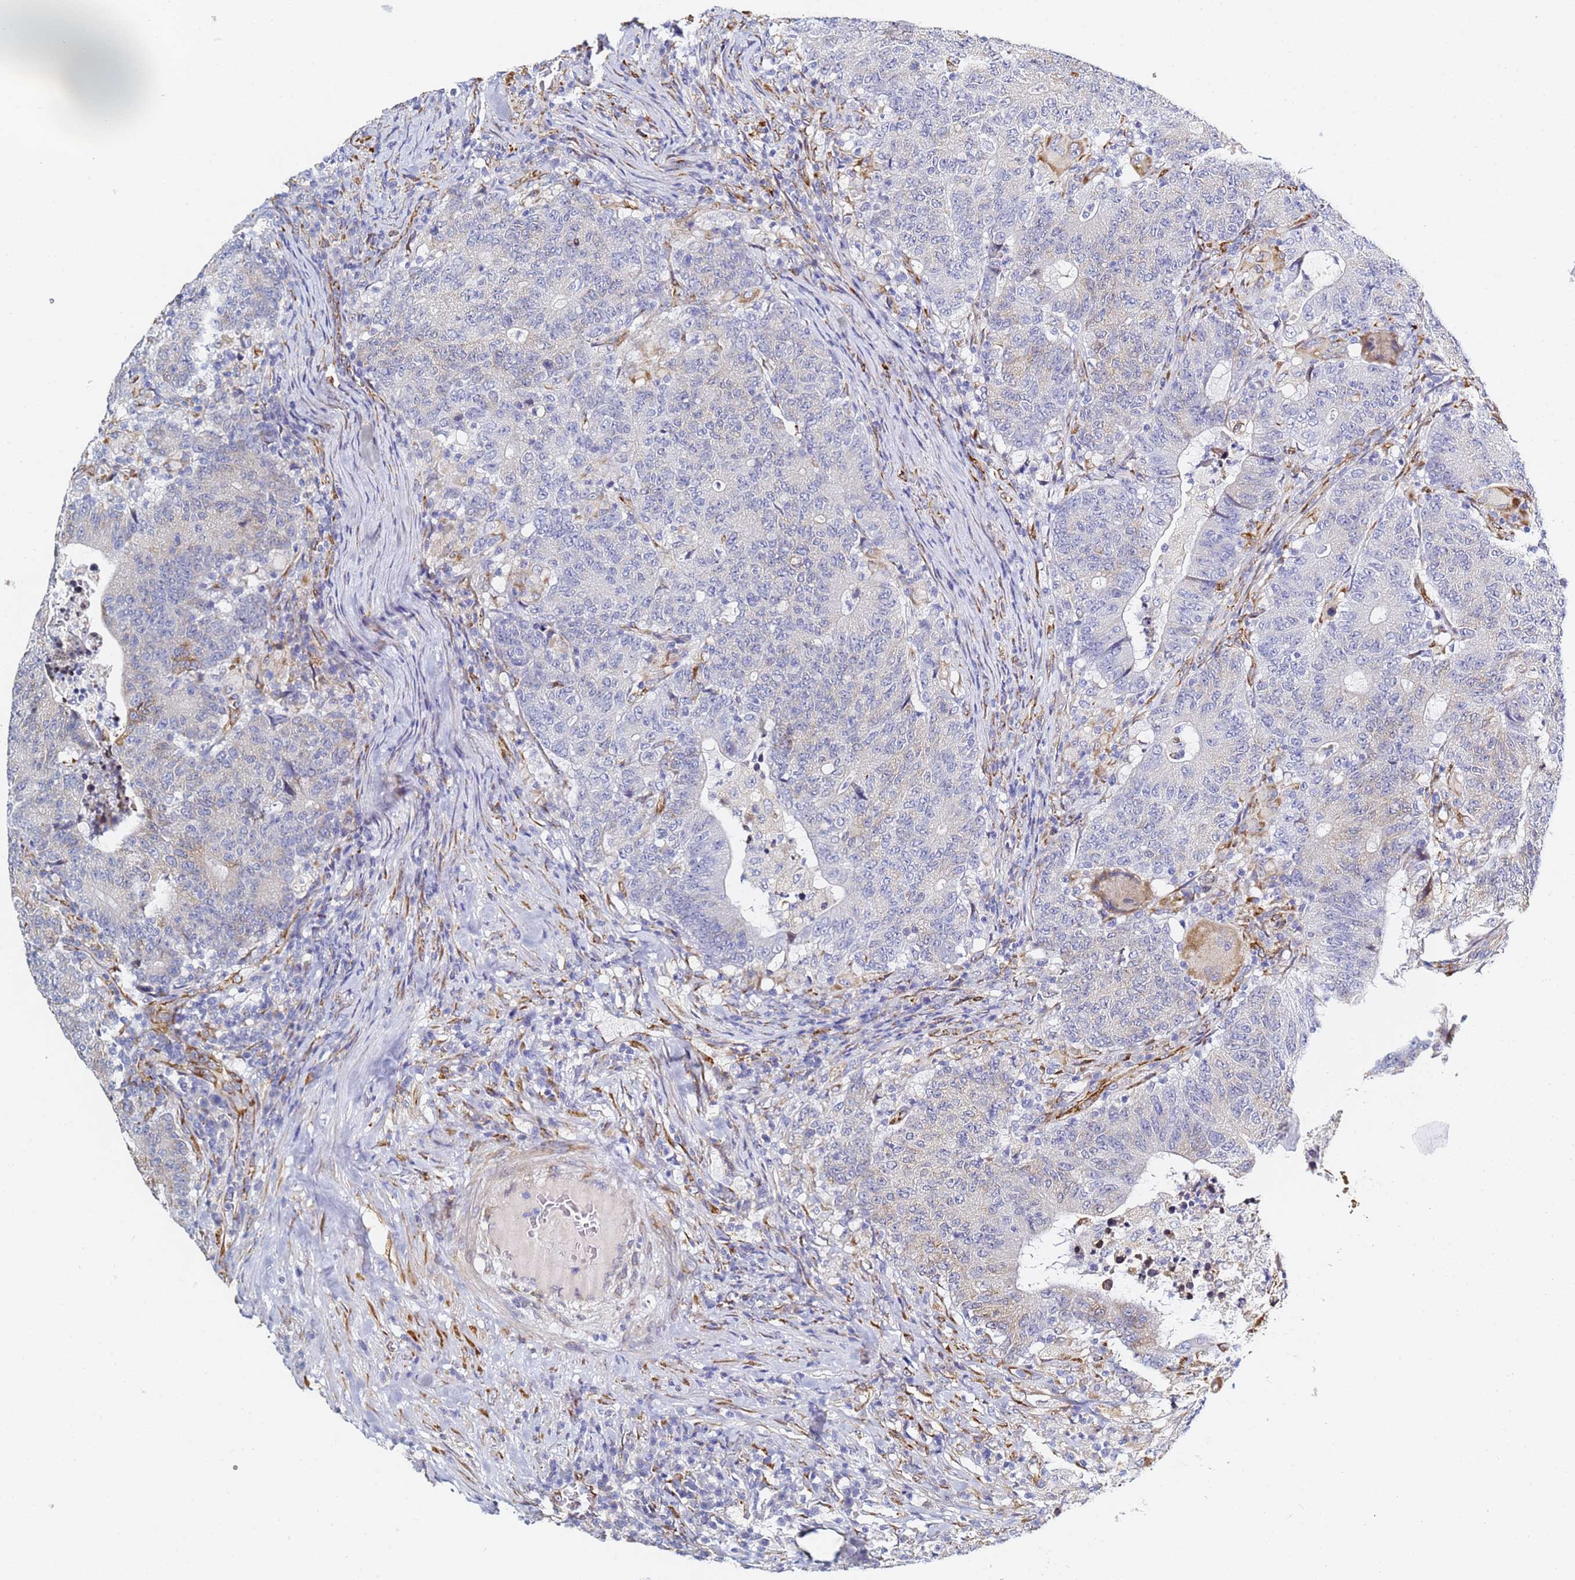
{"staining": {"intensity": "negative", "quantity": "none", "location": "none"}, "tissue": "colorectal cancer", "cell_type": "Tumor cells", "image_type": "cancer", "snomed": [{"axis": "morphology", "description": "Adenocarcinoma, NOS"}, {"axis": "topography", "description": "Colon"}], "caption": "DAB immunohistochemical staining of human colorectal cancer shows no significant expression in tumor cells.", "gene": "GDAP2", "patient": {"sex": "female", "age": 75}}